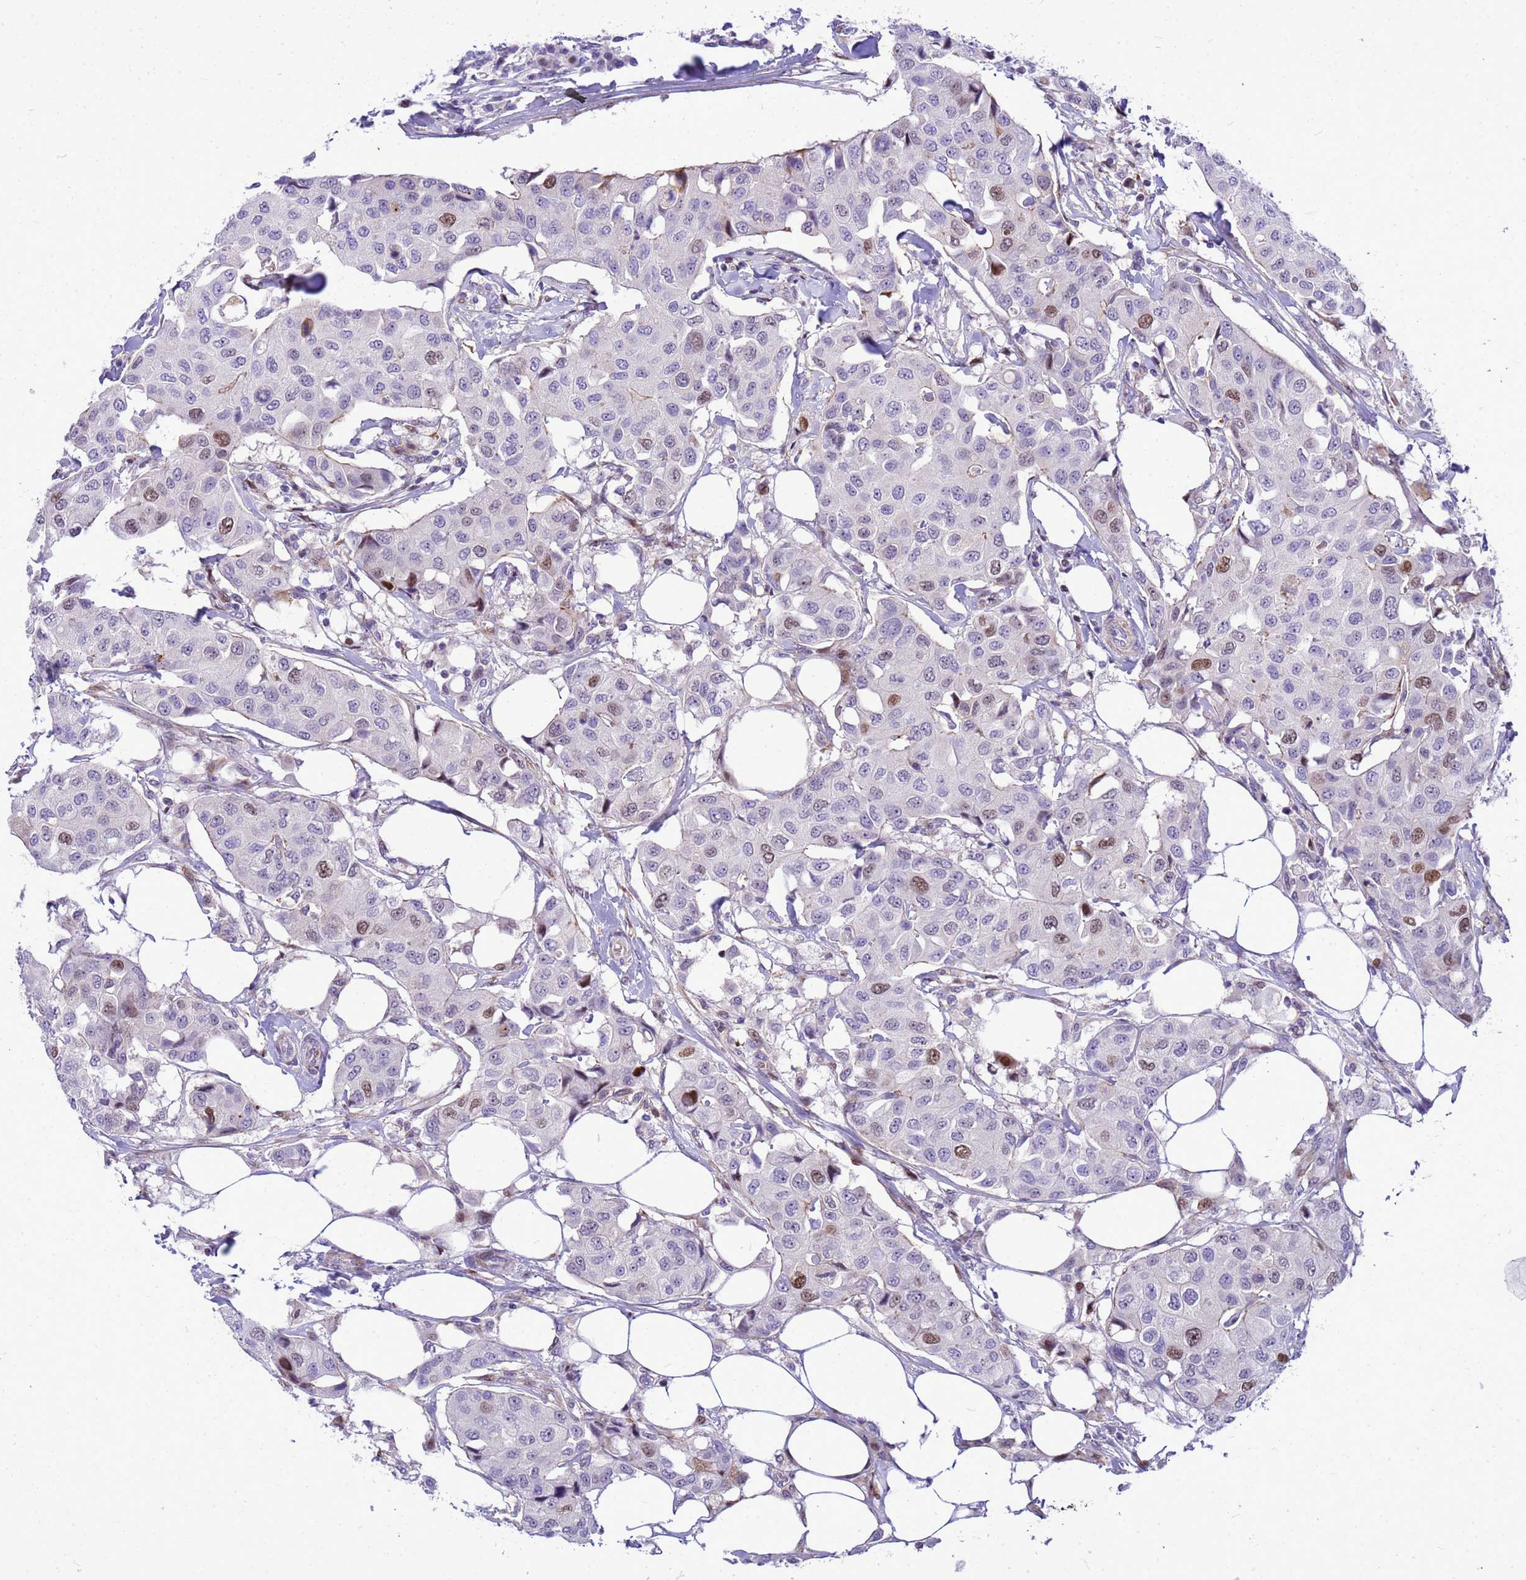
{"staining": {"intensity": "moderate", "quantity": "<25%", "location": "nuclear"}, "tissue": "breast cancer", "cell_type": "Tumor cells", "image_type": "cancer", "snomed": [{"axis": "morphology", "description": "Duct carcinoma"}, {"axis": "topography", "description": "Breast"}], "caption": "The micrograph demonstrates immunohistochemical staining of breast cancer (intraductal carcinoma). There is moderate nuclear expression is identified in approximately <25% of tumor cells.", "gene": "ADAMTS7", "patient": {"sex": "female", "age": 80}}